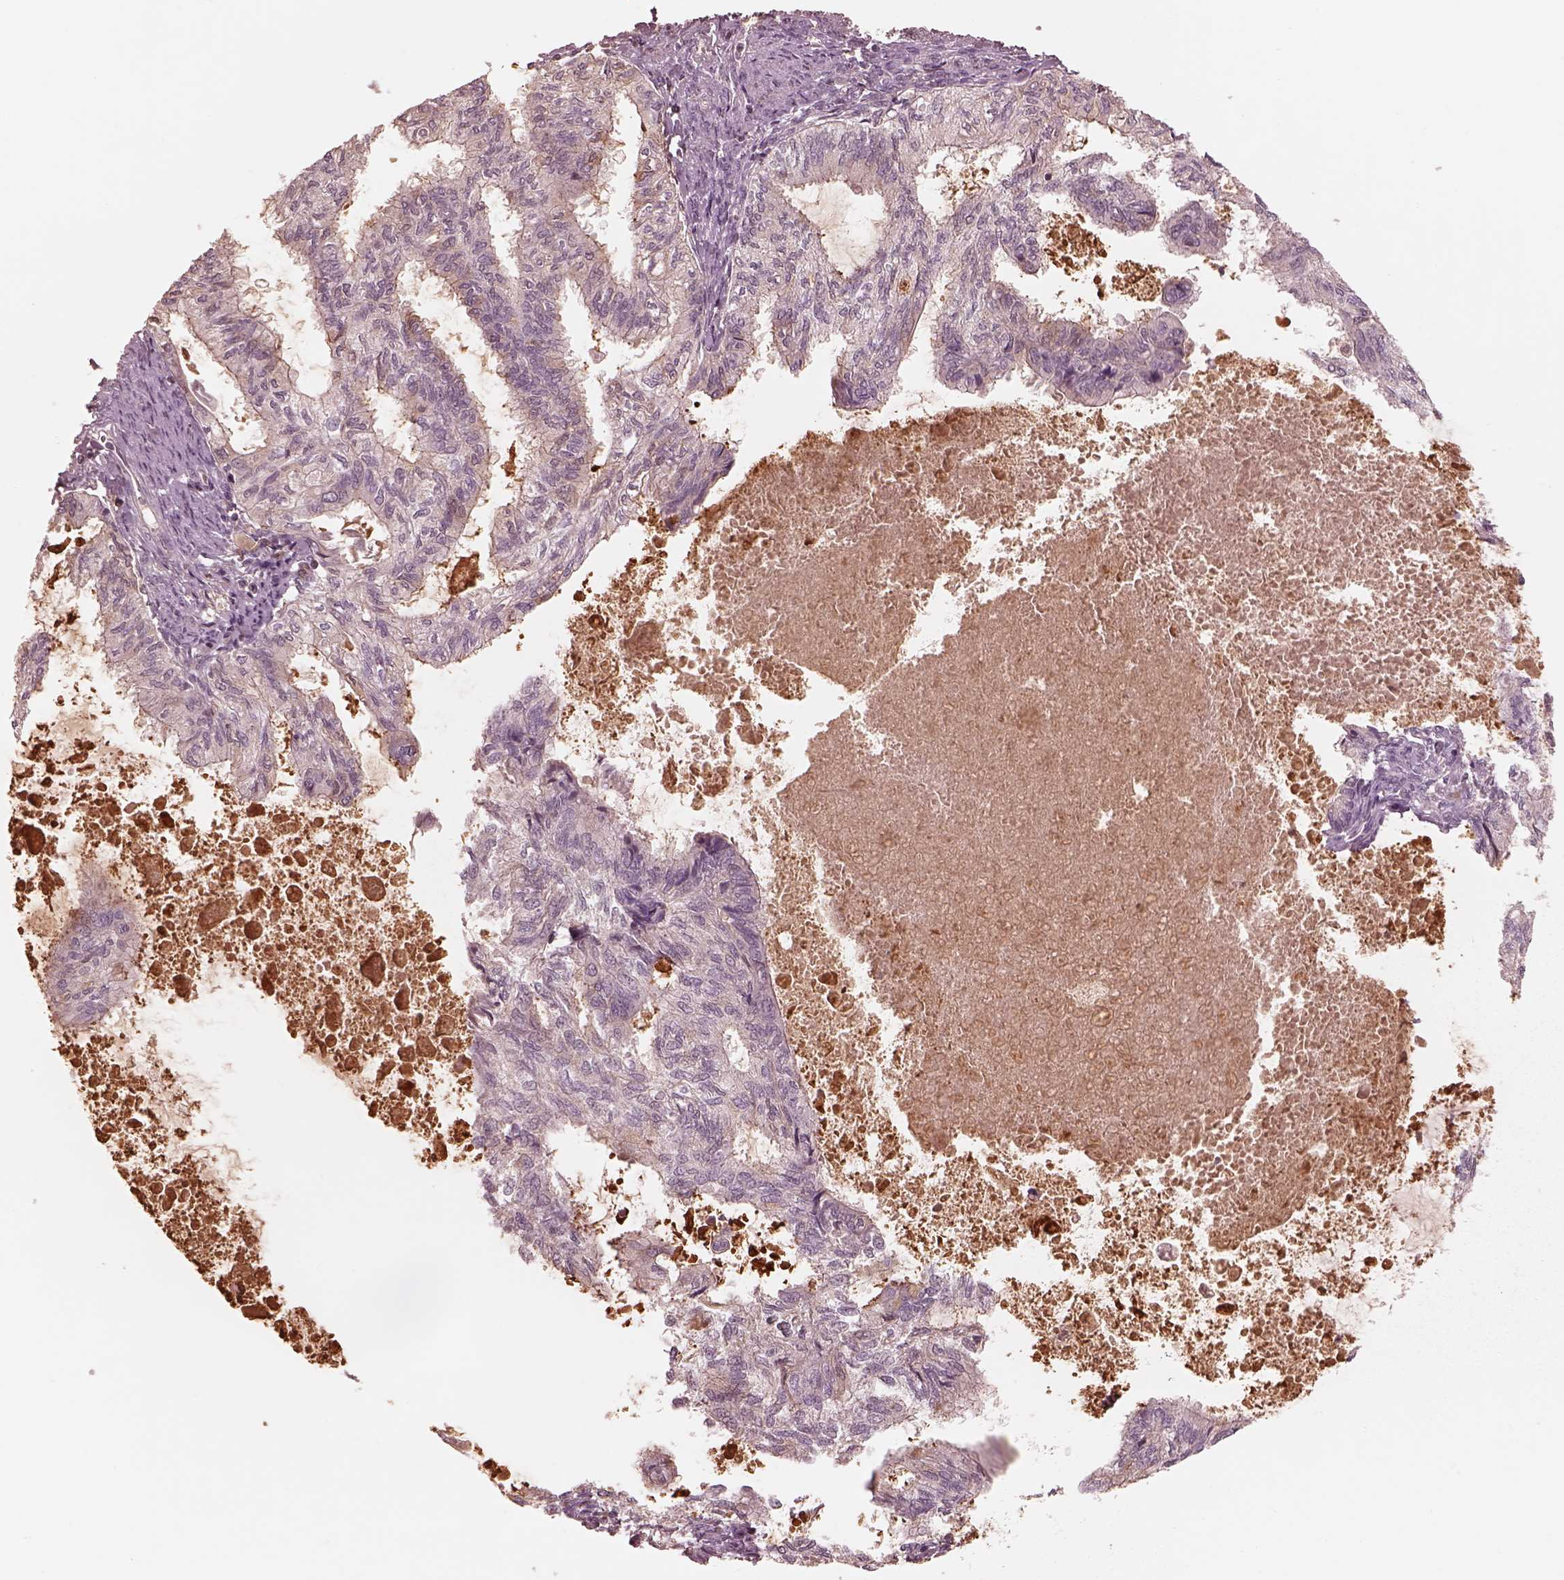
{"staining": {"intensity": "negative", "quantity": "none", "location": "none"}, "tissue": "endometrial cancer", "cell_type": "Tumor cells", "image_type": "cancer", "snomed": [{"axis": "morphology", "description": "Adenocarcinoma, NOS"}, {"axis": "topography", "description": "Endometrium"}], "caption": "IHC of endometrial cancer displays no expression in tumor cells.", "gene": "TF", "patient": {"sex": "female", "age": 86}}